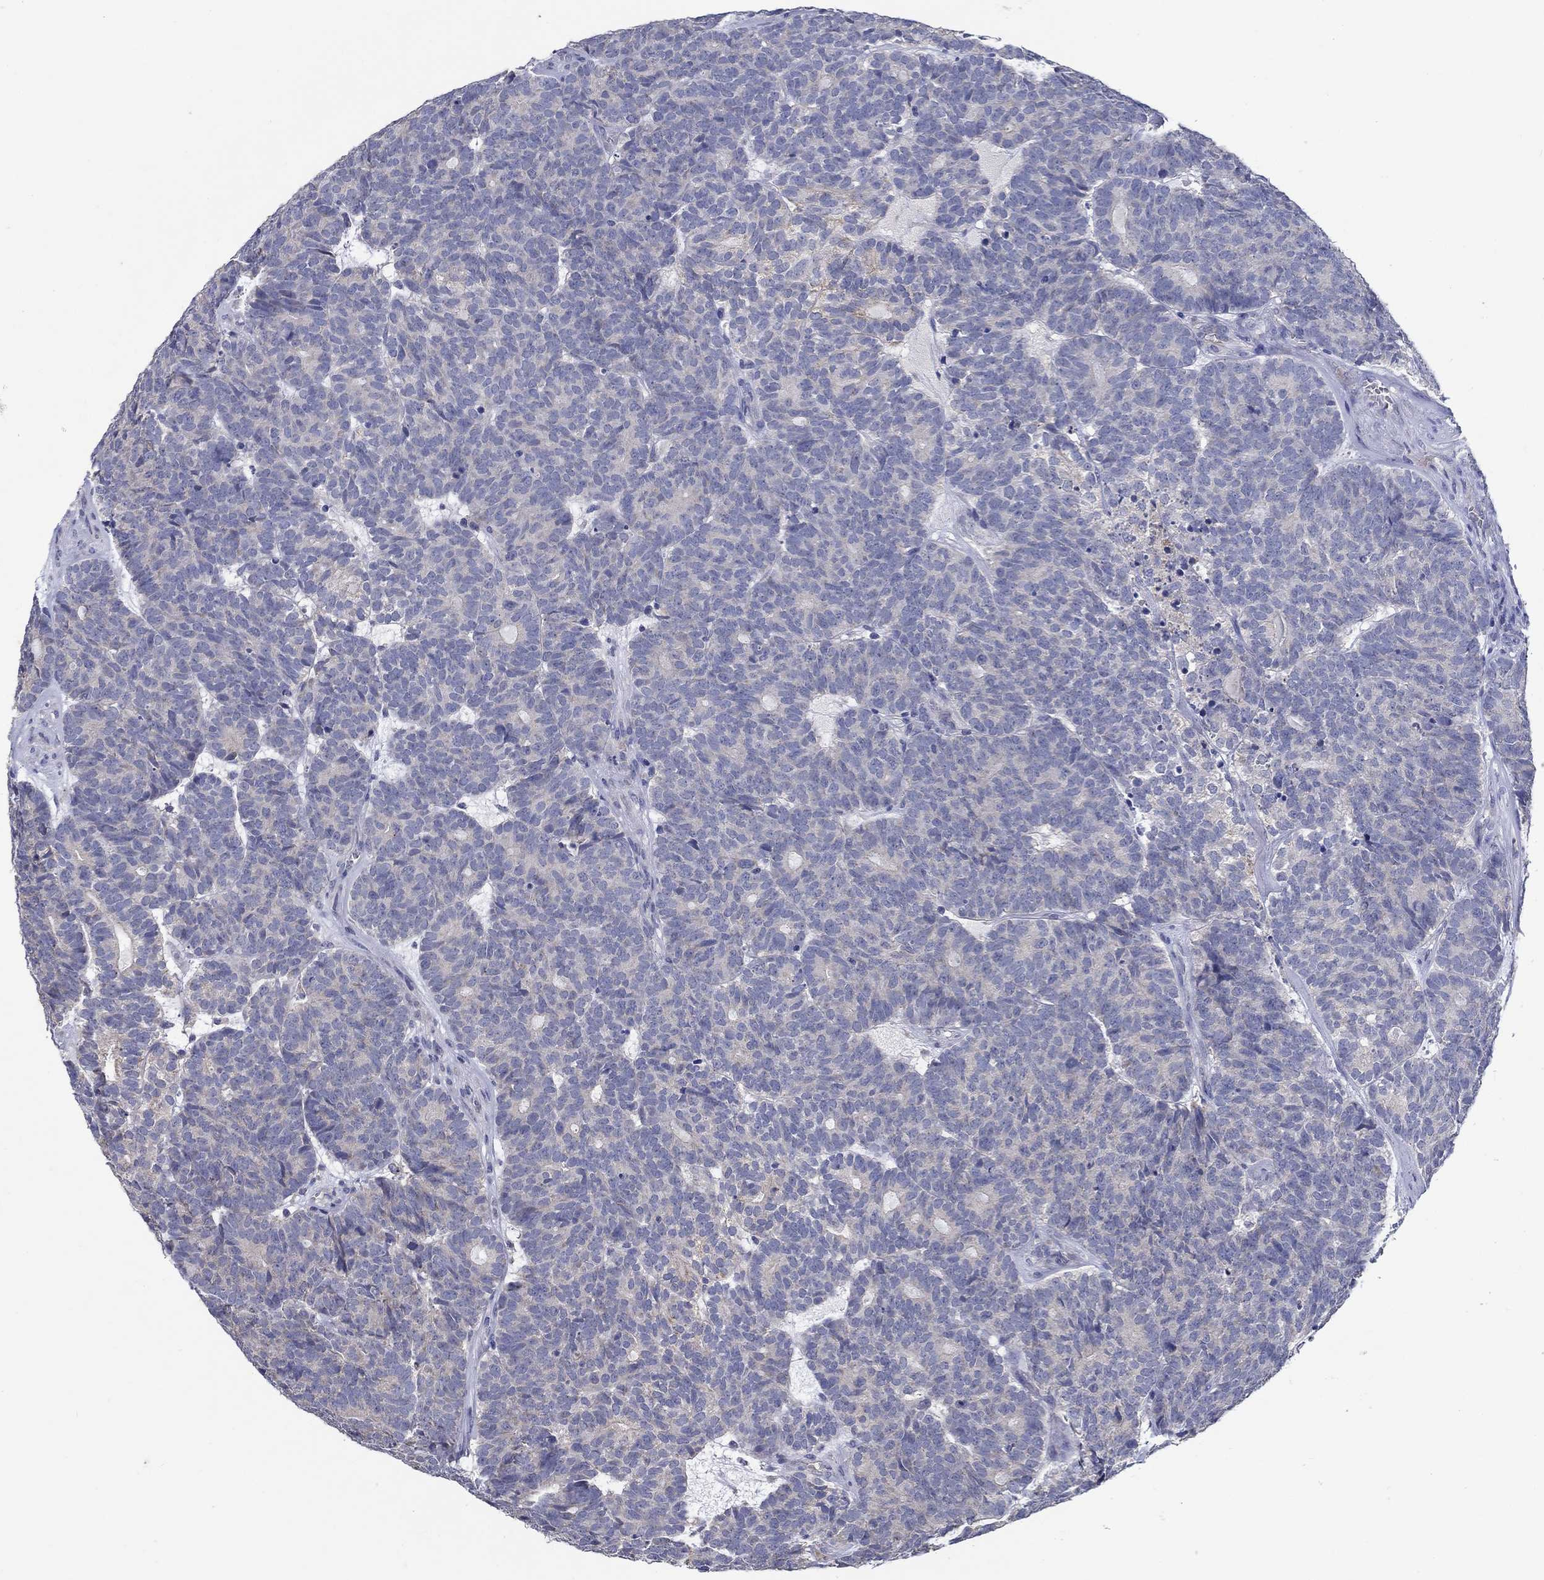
{"staining": {"intensity": "negative", "quantity": "none", "location": "none"}, "tissue": "head and neck cancer", "cell_type": "Tumor cells", "image_type": "cancer", "snomed": [{"axis": "morphology", "description": "Adenocarcinoma, NOS"}, {"axis": "topography", "description": "Head-Neck"}], "caption": "Immunohistochemical staining of human adenocarcinoma (head and neck) displays no significant staining in tumor cells.", "gene": "PROZ", "patient": {"sex": "female", "age": 81}}